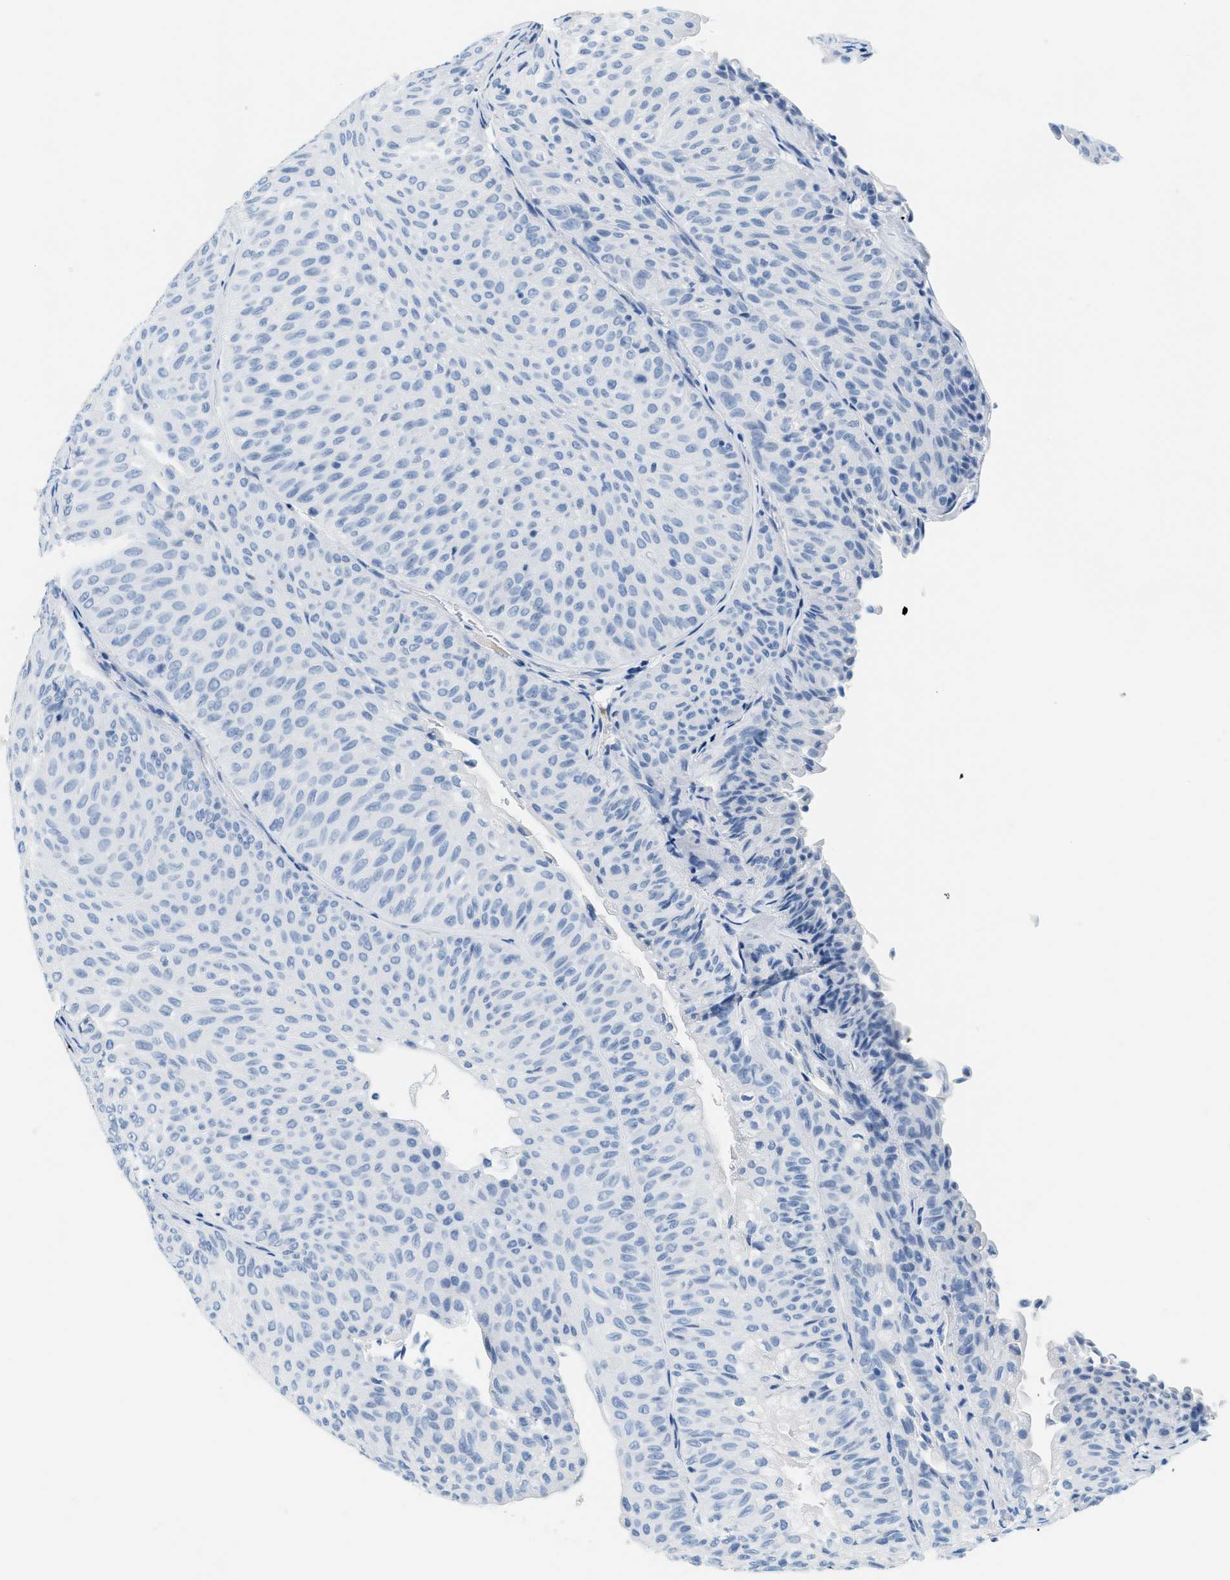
{"staining": {"intensity": "negative", "quantity": "none", "location": "none"}, "tissue": "urothelial cancer", "cell_type": "Tumor cells", "image_type": "cancer", "snomed": [{"axis": "morphology", "description": "Urothelial carcinoma, Low grade"}, {"axis": "topography", "description": "Urinary bladder"}], "caption": "The micrograph reveals no staining of tumor cells in urothelial cancer.", "gene": "LCN2", "patient": {"sex": "male", "age": 78}}